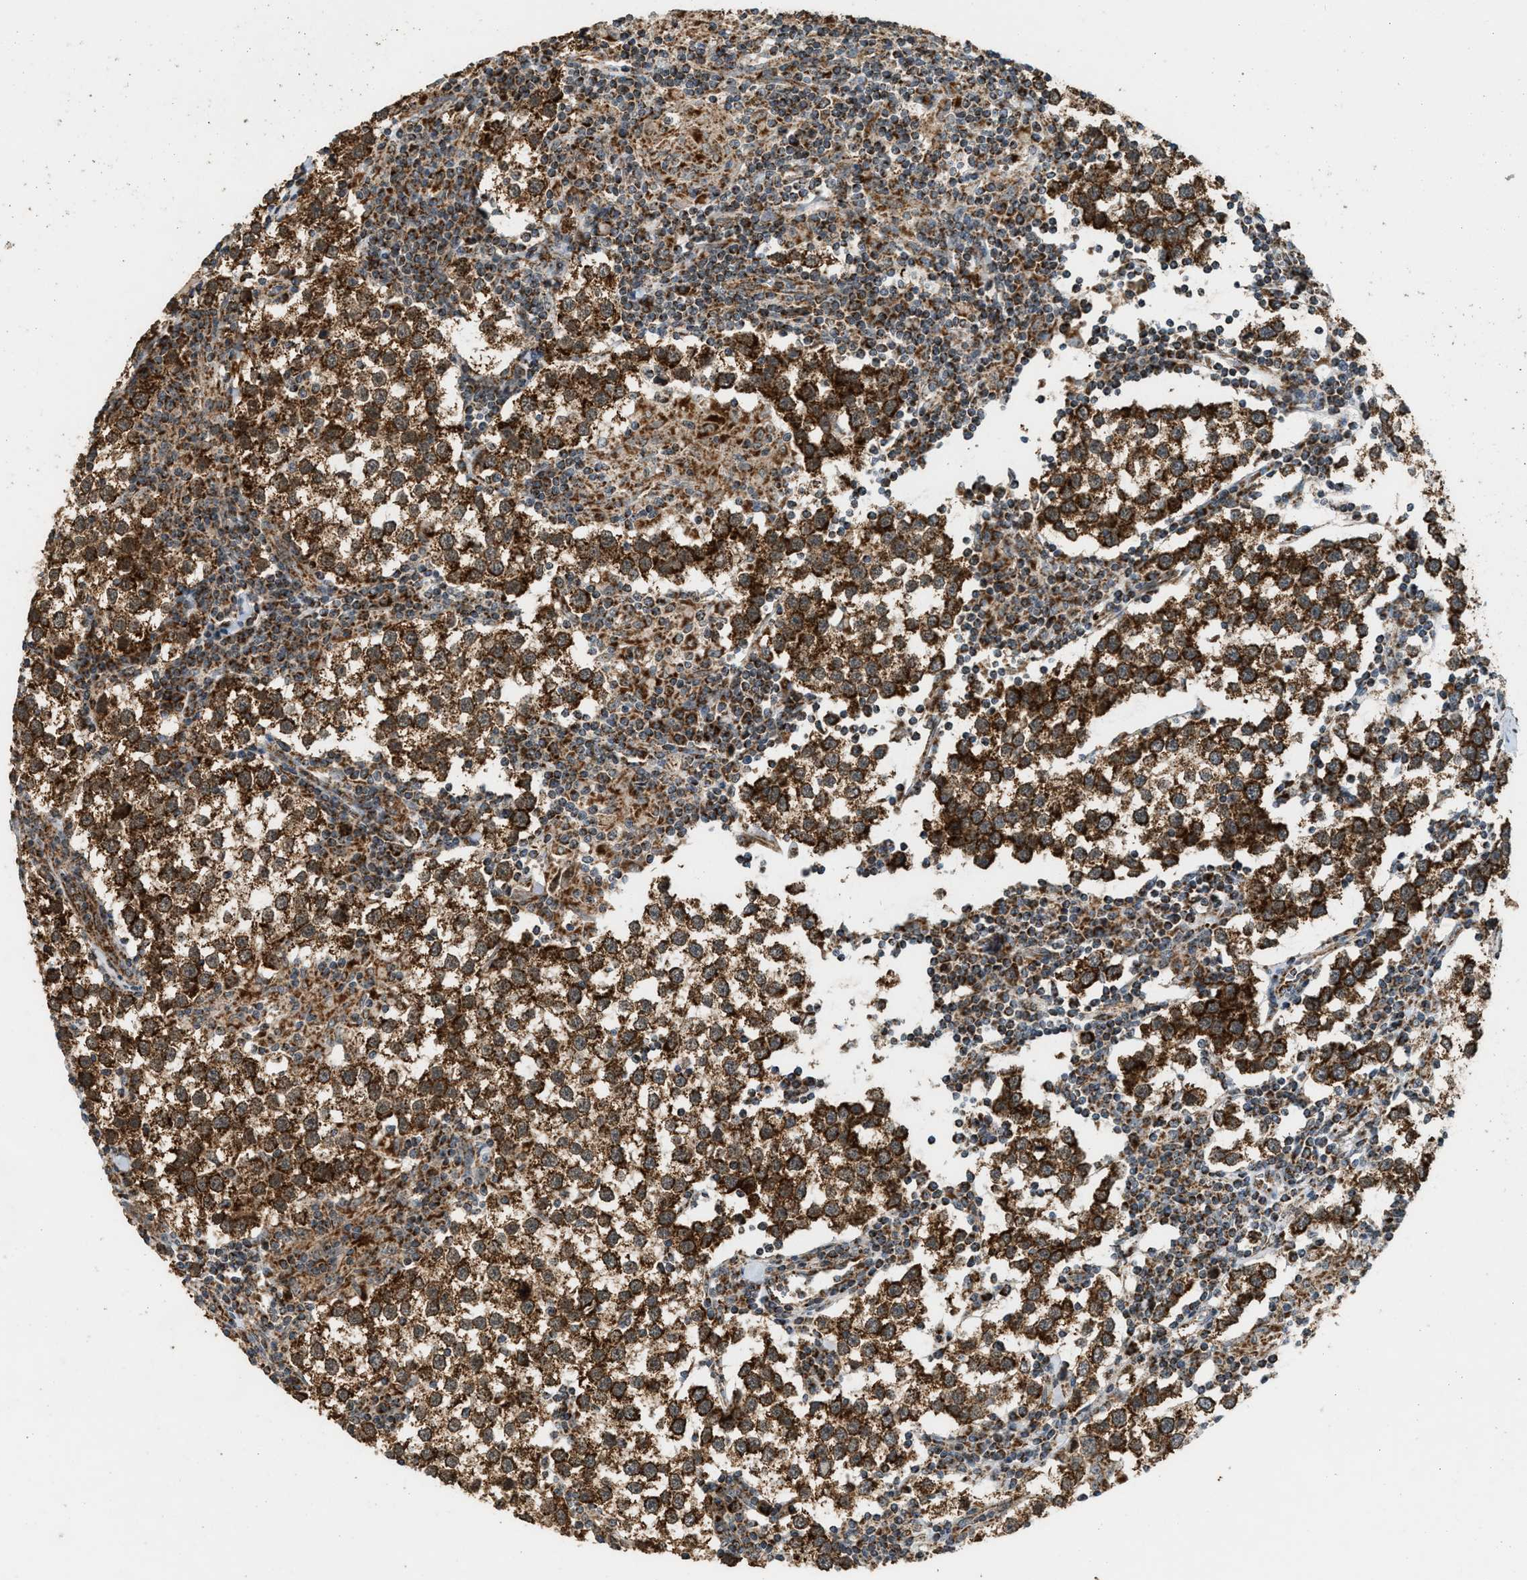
{"staining": {"intensity": "strong", "quantity": ">75%", "location": "cytoplasmic/membranous"}, "tissue": "testis cancer", "cell_type": "Tumor cells", "image_type": "cancer", "snomed": [{"axis": "morphology", "description": "Seminoma, NOS"}, {"axis": "morphology", "description": "Carcinoma, Embryonal, NOS"}, {"axis": "topography", "description": "Testis"}], "caption": "Immunohistochemical staining of human testis embryonal carcinoma demonstrates high levels of strong cytoplasmic/membranous protein expression in about >75% of tumor cells.", "gene": "SGSM2", "patient": {"sex": "male", "age": 36}}